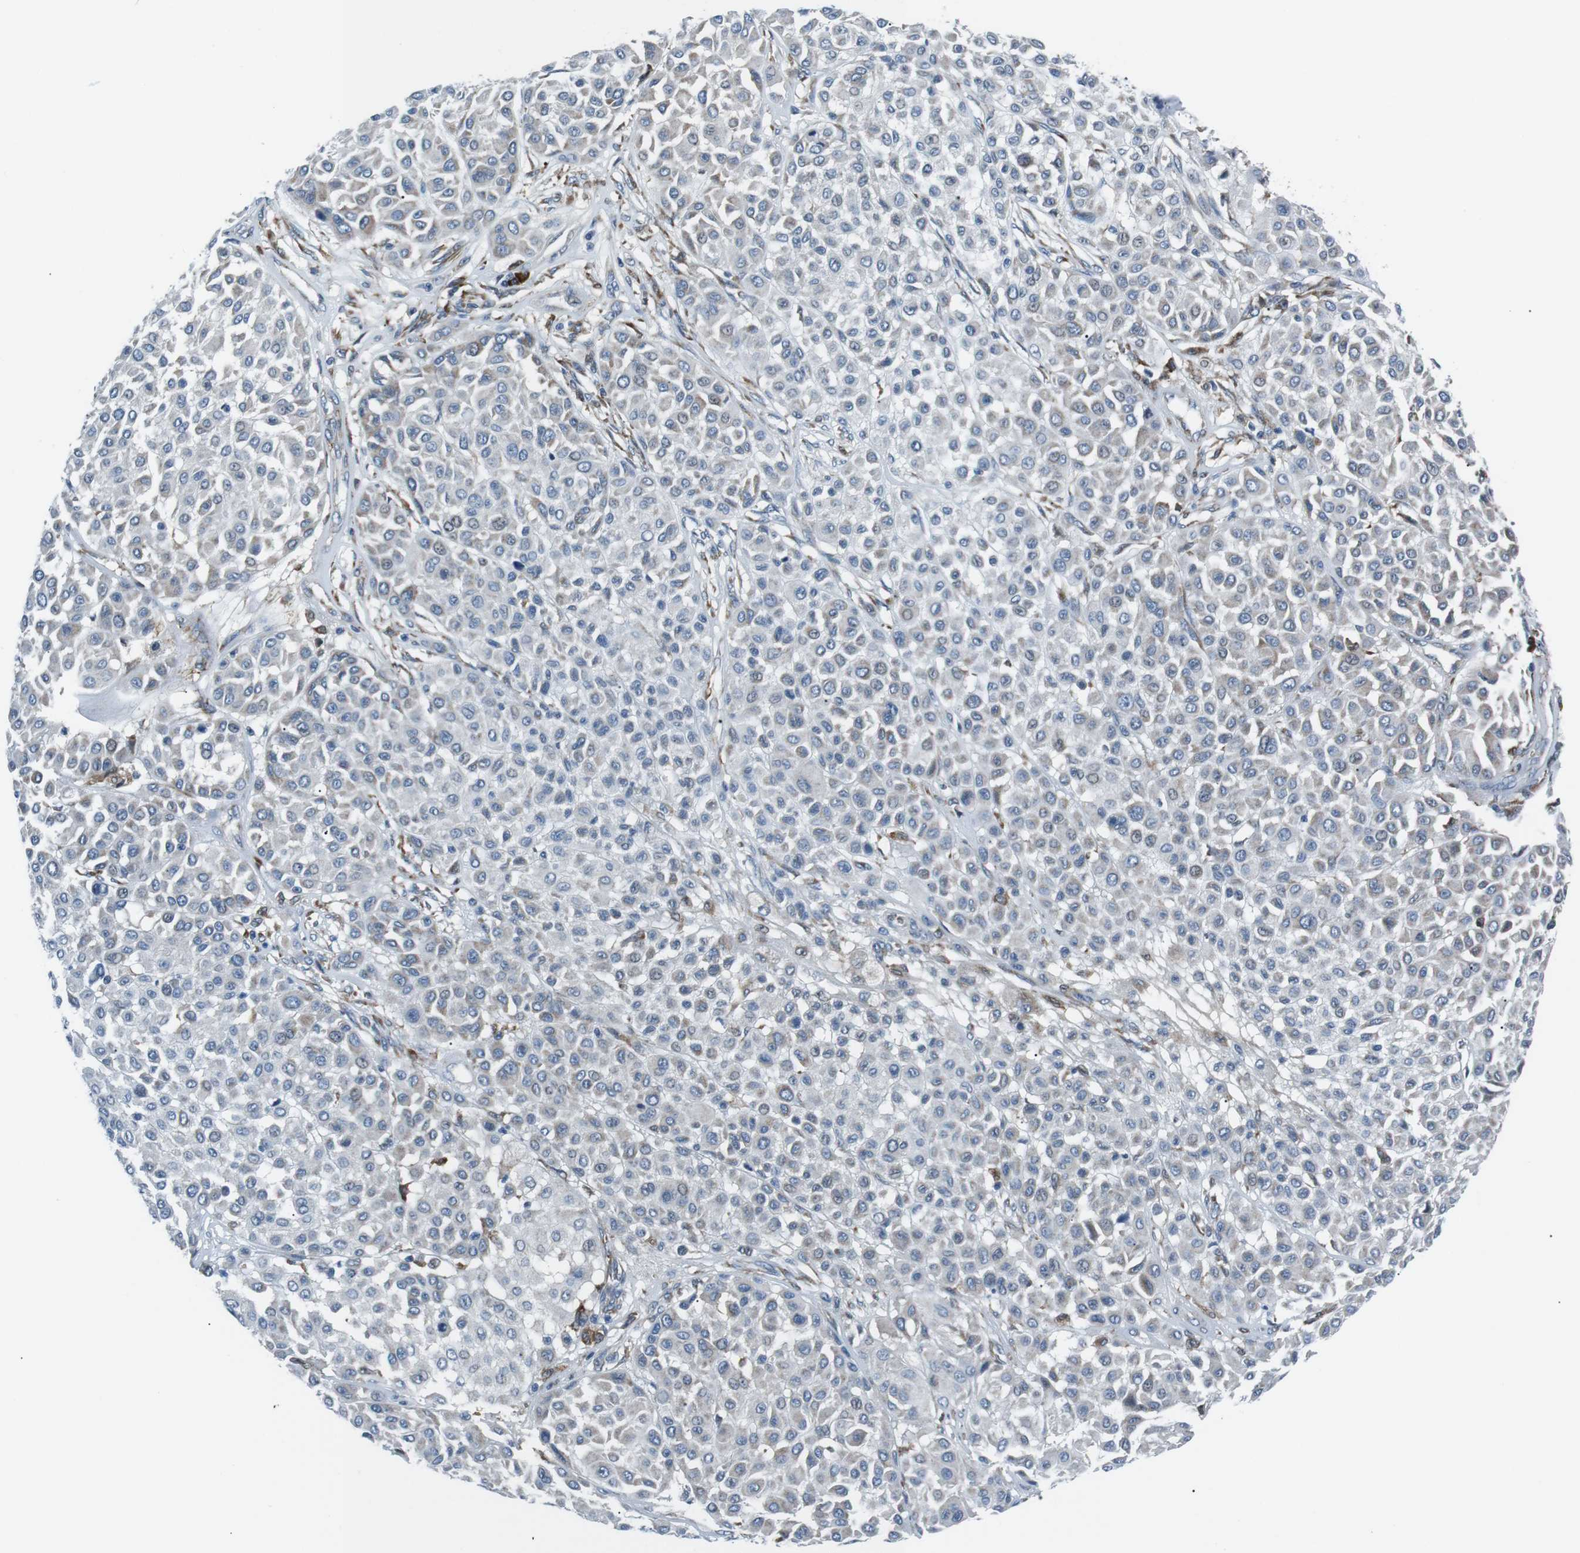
{"staining": {"intensity": "negative", "quantity": "none", "location": "none"}, "tissue": "melanoma", "cell_type": "Tumor cells", "image_type": "cancer", "snomed": [{"axis": "morphology", "description": "Malignant melanoma, Metastatic site"}, {"axis": "topography", "description": "Soft tissue"}], "caption": "High magnification brightfield microscopy of melanoma stained with DAB (3,3'-diaminobenzidine) (brown) and counterstained with hematoxylin (blue): tumor cells show no significant expression.", "gene": "BLNK", "patient": {"sex": "male", "age": 41}}